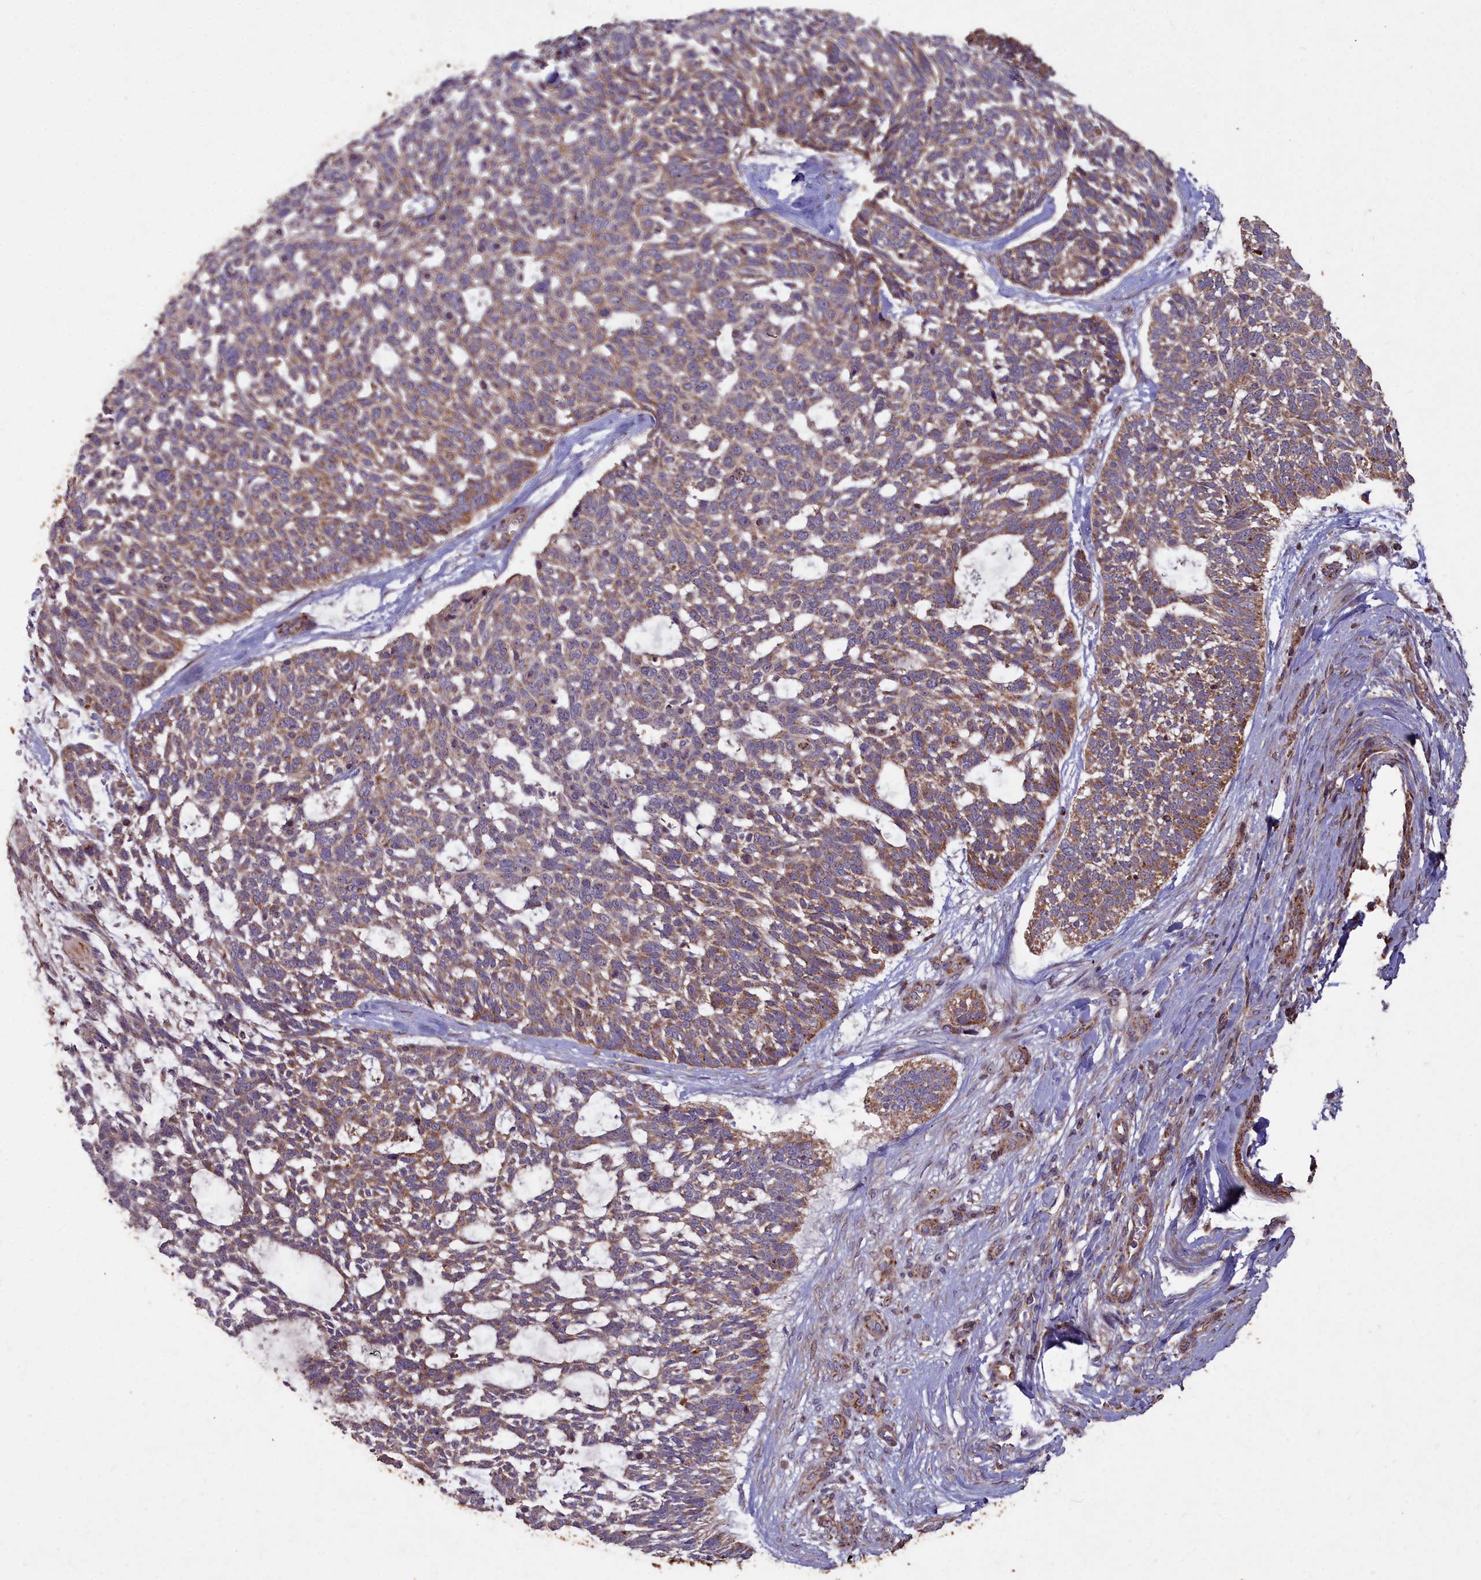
{"staining": {"intensity": "weak", "quantity": ">75%", "location": "cytoplasmic/membranous"}, "tissue": "skin cancer", "cell_type": "Tumor cells", "image_type": "cancer", "snomed": [{"axis": "morphology", "description": "Basal cell carcinoma"}, {"axis": "topography", "description": "Skin"}], "caption": "This histopathology image reveals immunohistochemistry (IHC) staining of skin basal cell carcinoma, with low weak cytoplasmic/membranous positivity in approximately >75% of tumor cells.", "gene": "COX11", "patient": {"sex": "male", "age": 88}}